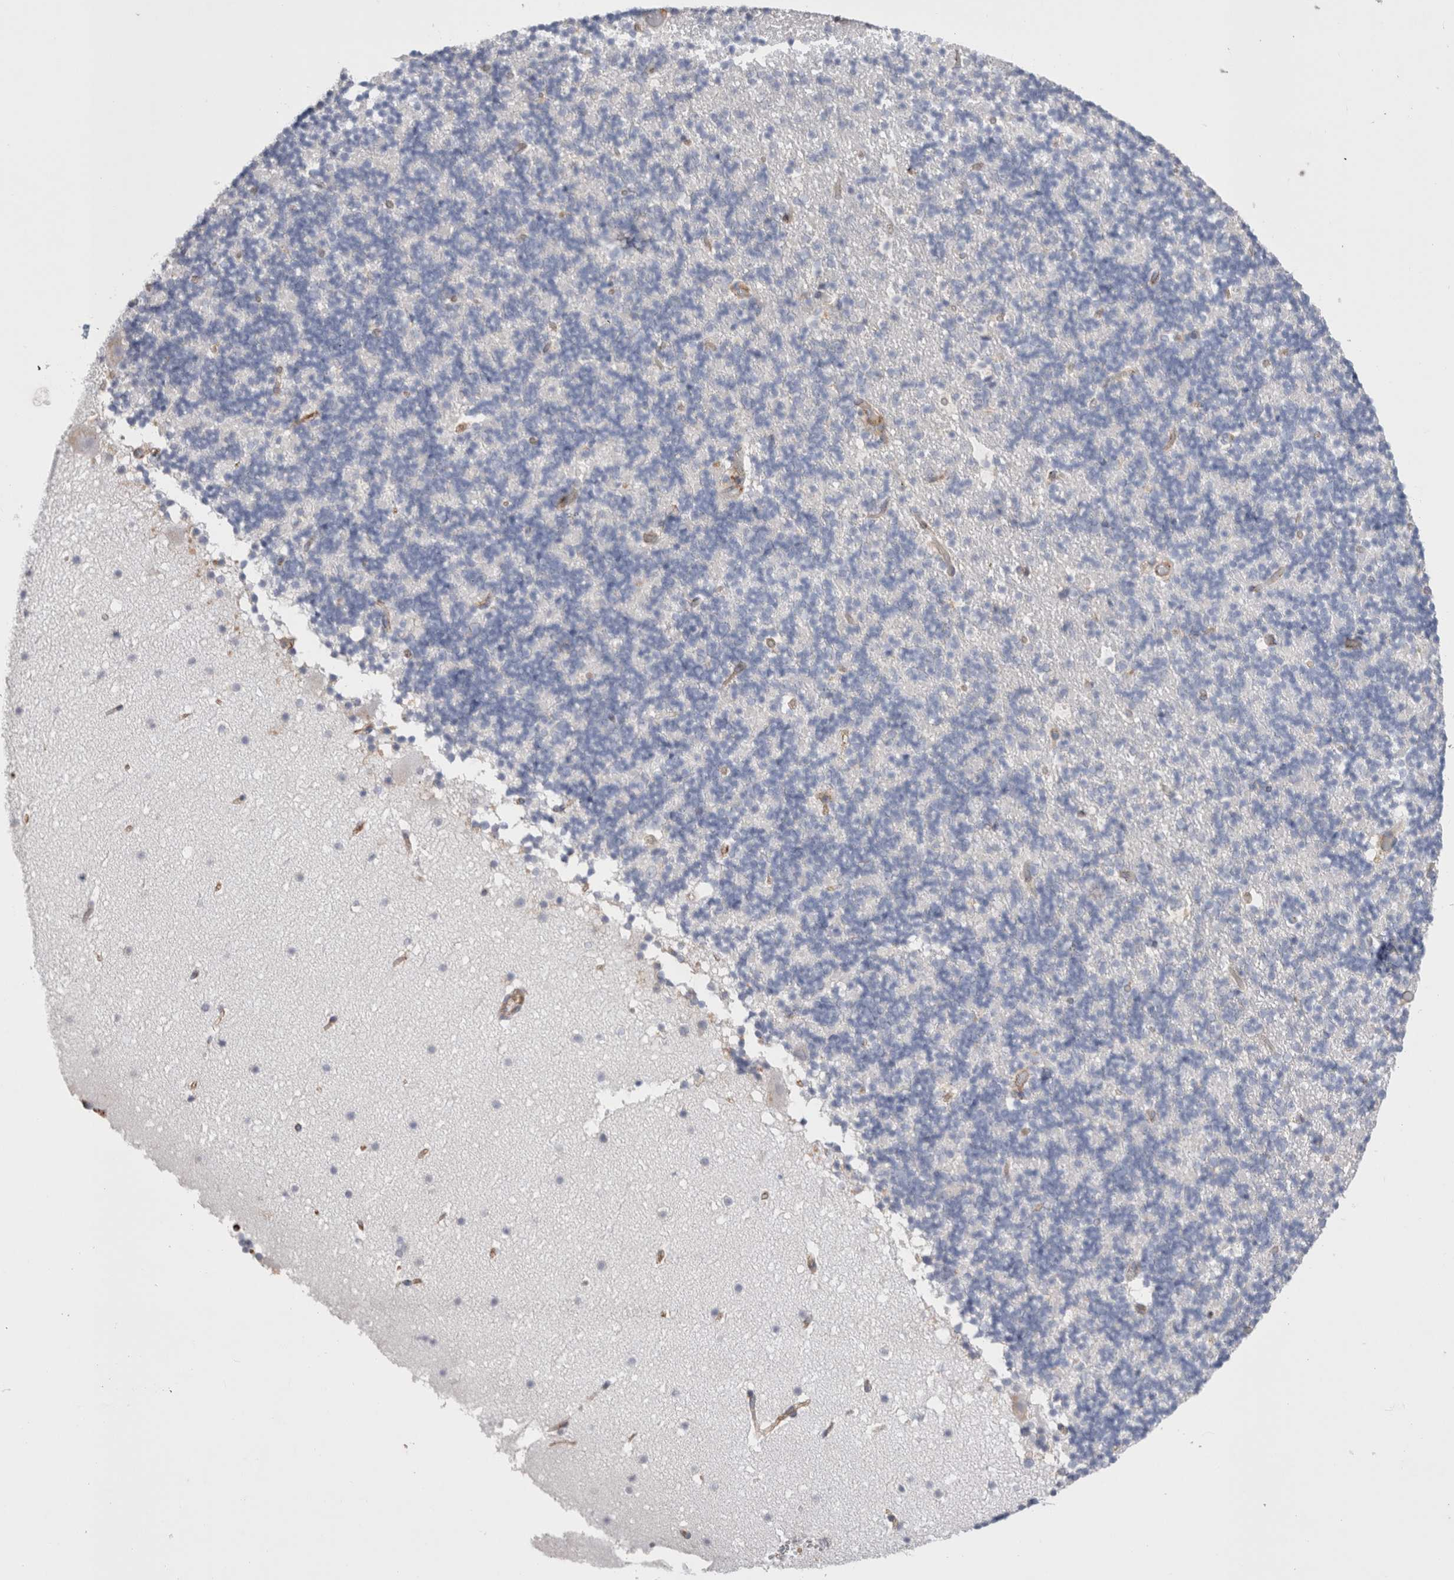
{"staining": {"intensity": "negative", "quantity": "none", "location": "none"}, "tissue": "cerebellum", "cell_type": "Cells in granular layer", "image_type": "normal", "snomed": [{"axis": "morphology", "description": "Normal tissue, NOS"}, {"axis": "topography", "description": "Cerebellum"}], "caption": "A histopathology image of human cerebellum is negative for staining in cells in granular layer.", "gene": "CNPY4", "patient": {"sex": "male", "age": 57}}